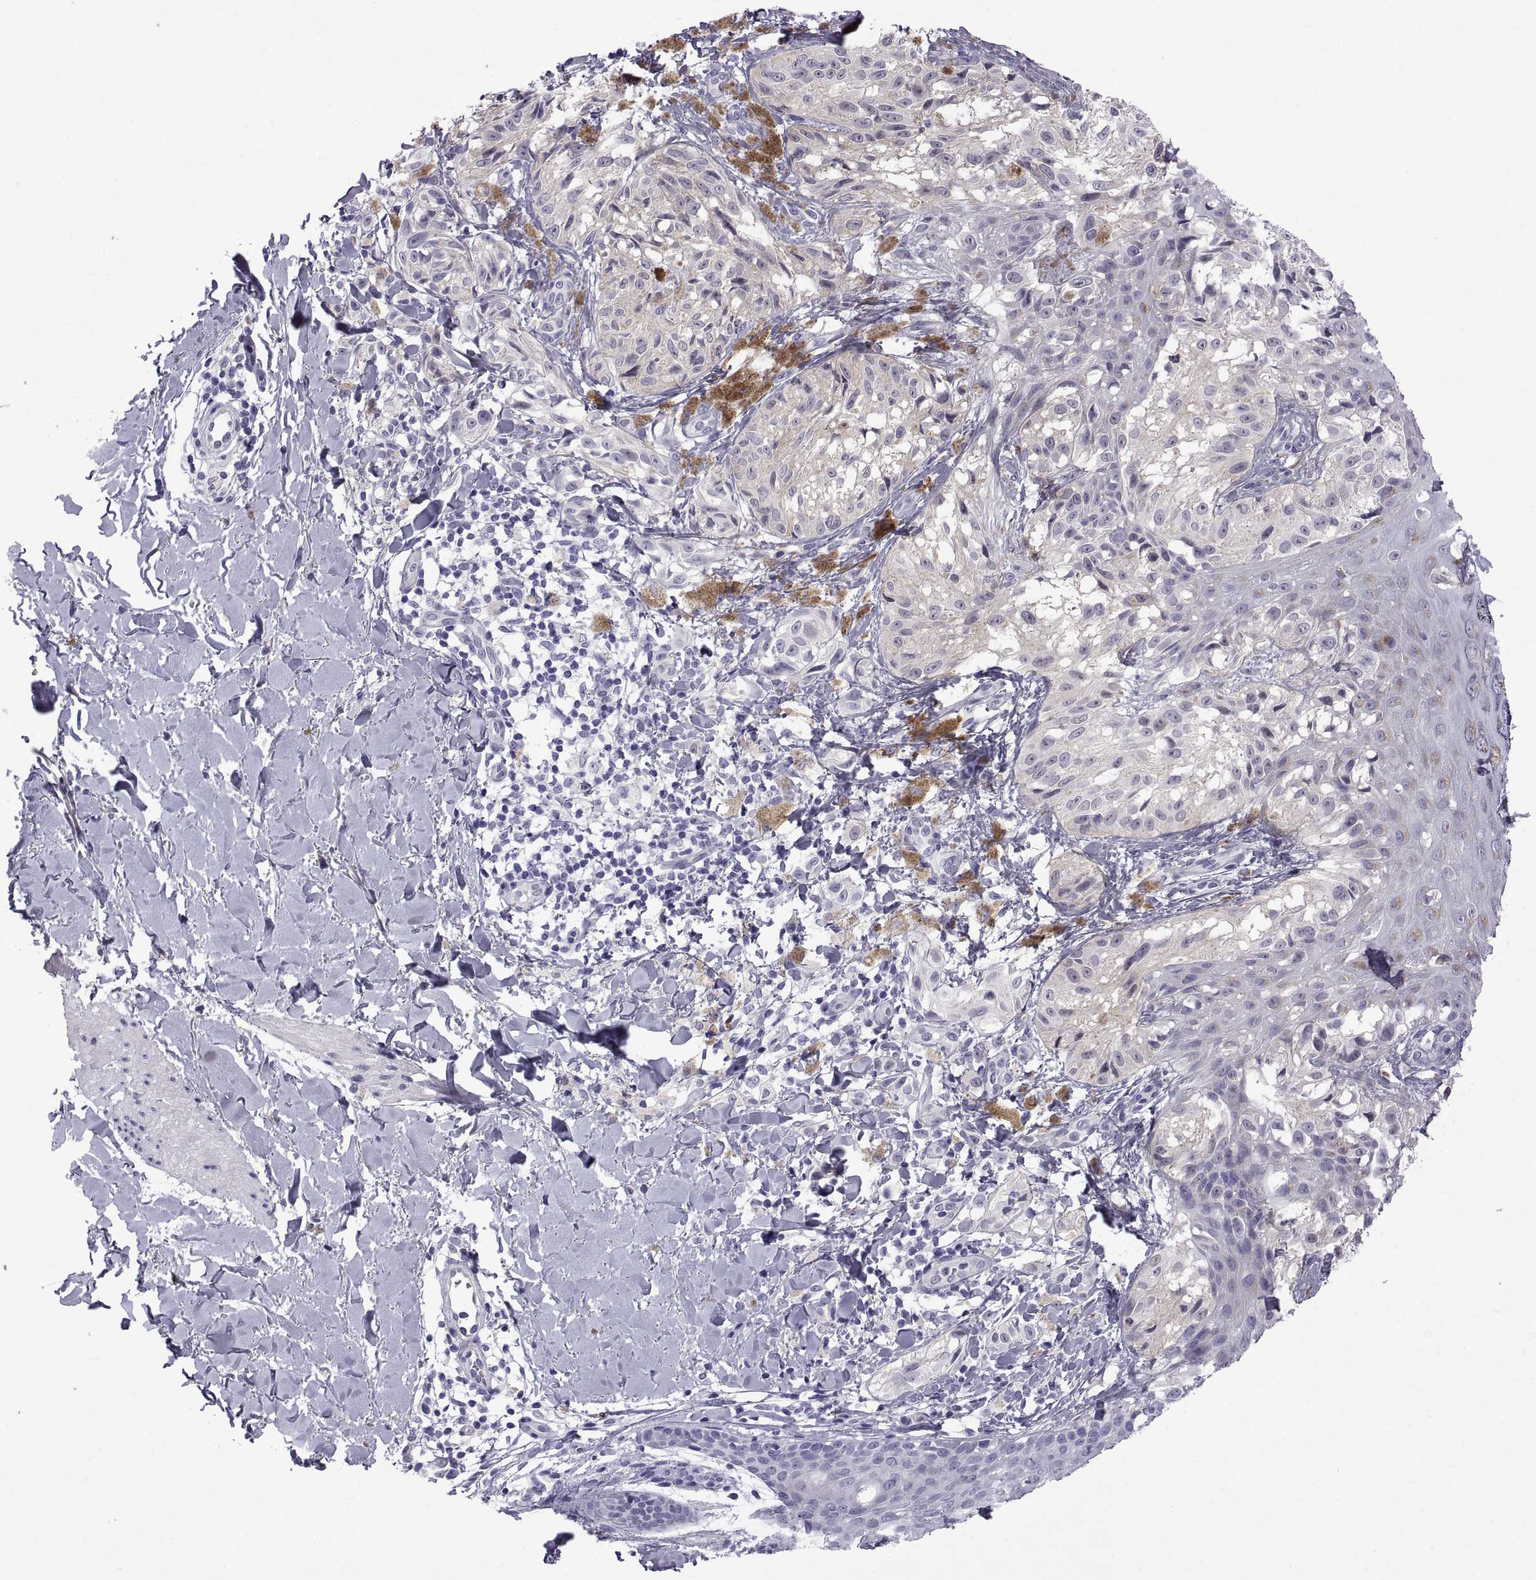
{"staining": {"intensity": "negative", "quantity": "none", "location": "none"}, "tissue": "melanoma", "cell_type": "Tumor cells", "image_type": "cancer", "snomed": [{"axis": "morphology", "description": "Malignant melanoma, NOS"}, {"axis": "topography", "description": "Skin"}], "caption": "High magnification brightfield microscopy of malignant melanoma stained with DAB (brown) and counterstained with hematoxylin (blue): tumor cells show no significant expression.", "gene": "SPDYE1", "patient": {"sex": "male", "age": 36}}